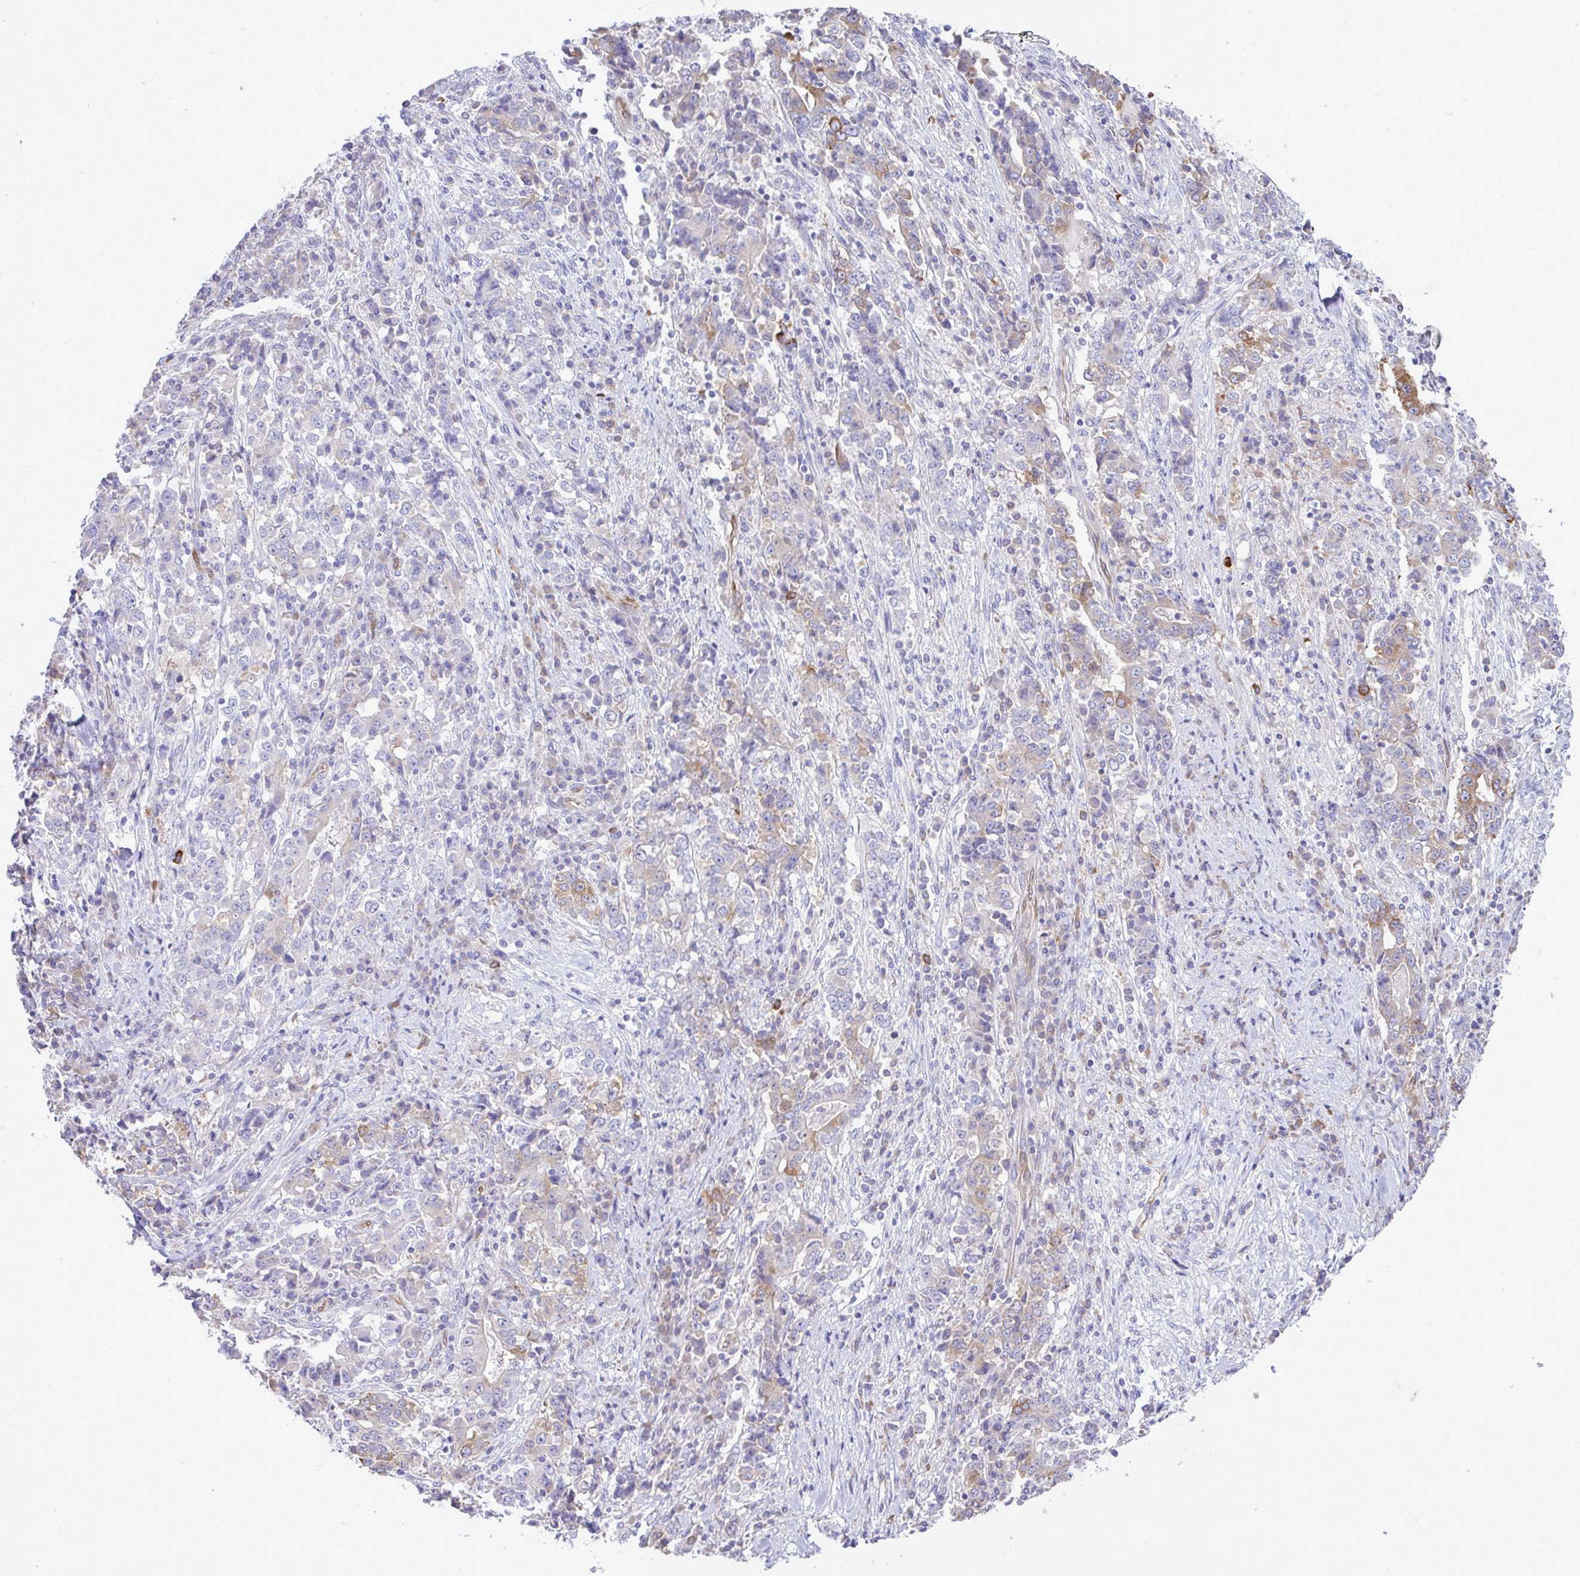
{"staining": {"intensity": "moderate", "quantity": "<25%", "location": "cytoplasmic/membranous"}, "tissue": "stomach cancer", "cell_type": "Tumor cells", "image_type": "cancer", "snomed": [{"axis": "morphology", "description": "Normal tissue, NOS"}, {"axis": "morphology", "description": "Adenocarcinoma, NOS"}, {"axis": "topography", "description": "Stomach, upper"}, {"axis": "topography", "description": "Stomach"}], "caption": "Immunohistochemistry (IHC) of adenocarcinoma (stomach) shows low levels of moderate cytoplasmic/membranous expression in approximately <25% of tumor cells. (DAB (3,3'-diaminobenzidine) IHC with brightfield microscopy, high magnification).", "gene": "EEF1A2", "patient": {"sex": "male", "age": 59}}